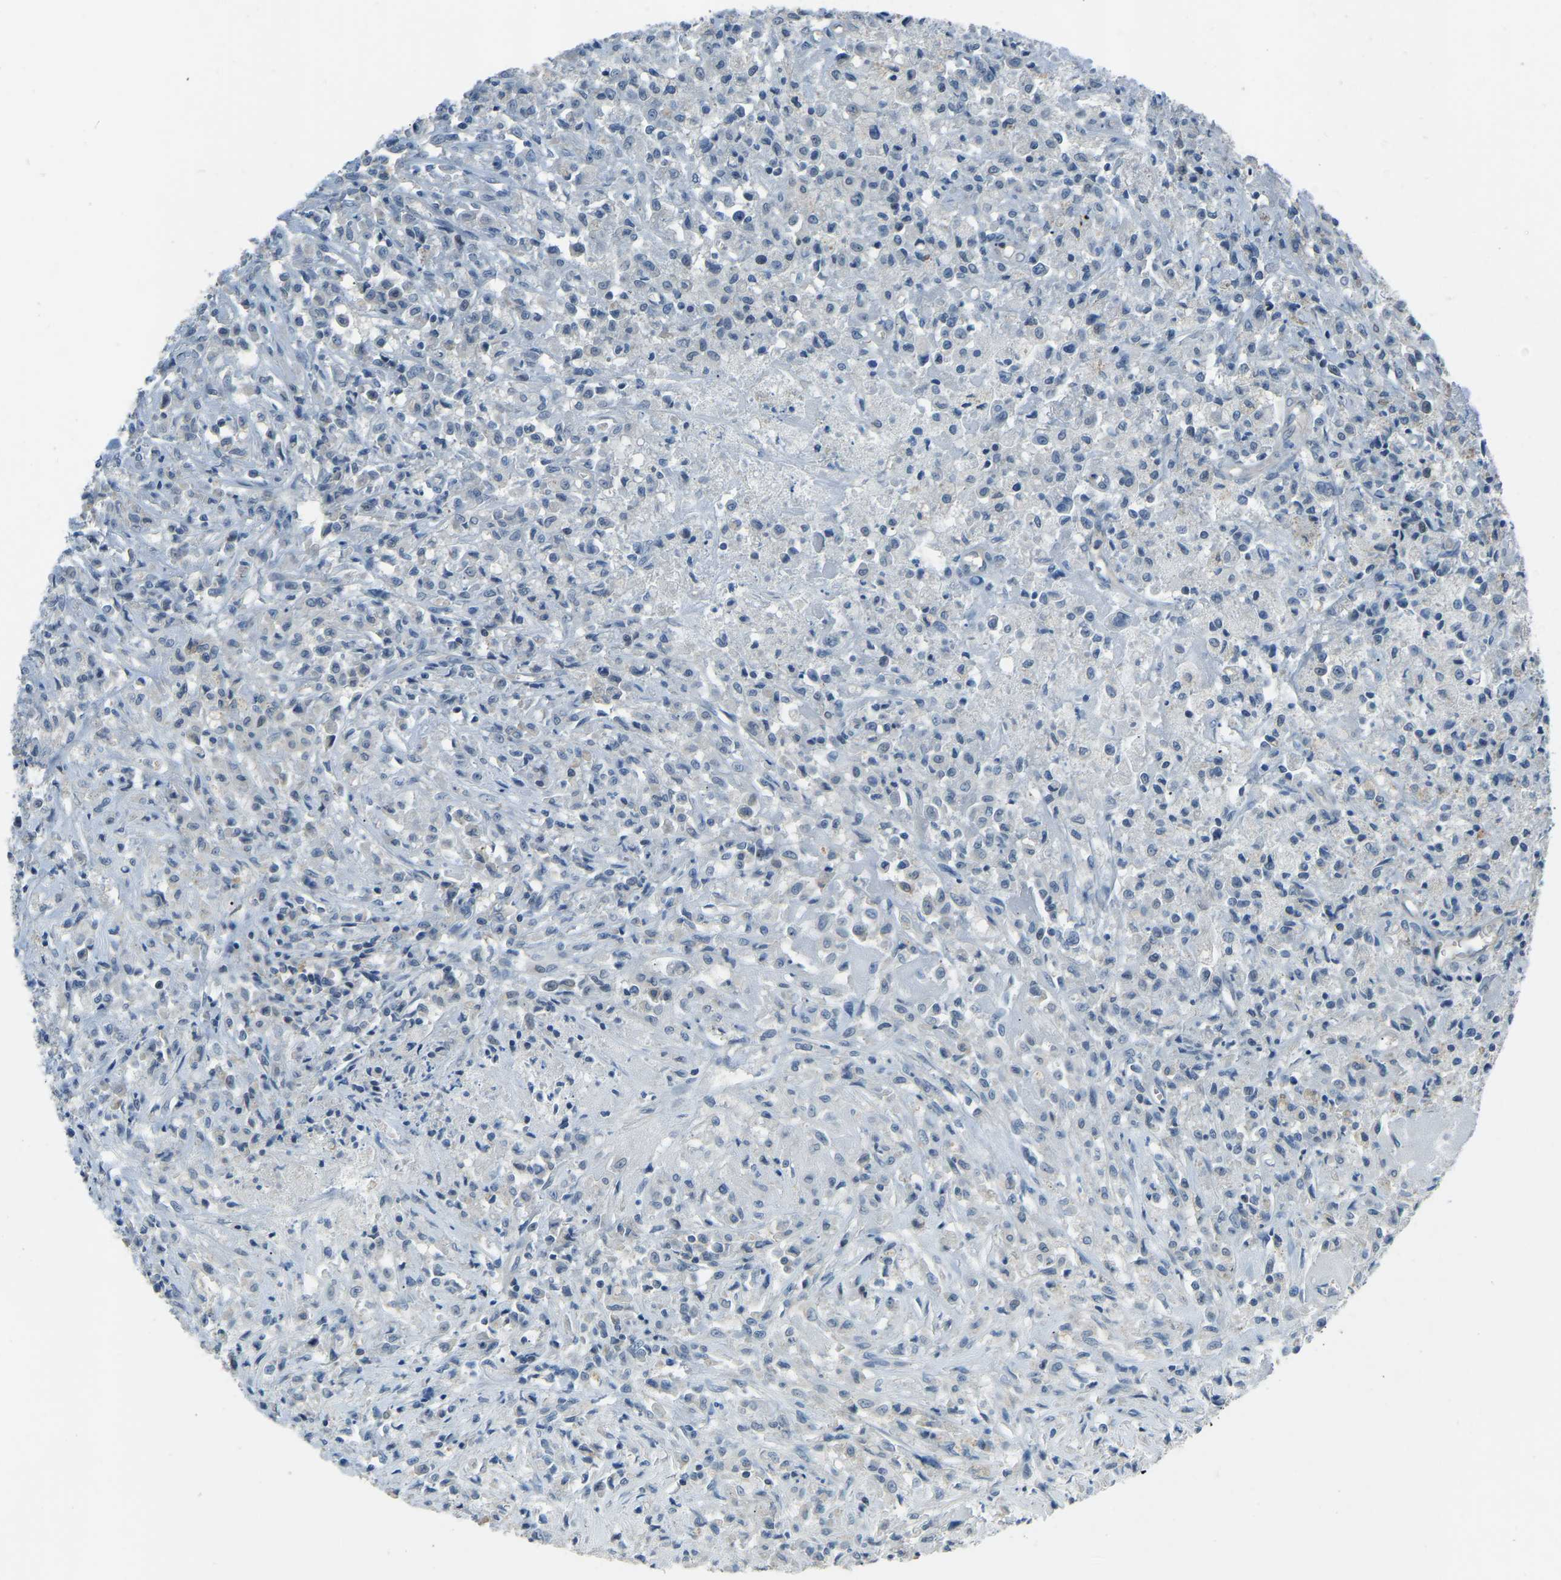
{"staining": {"intensity": "negative", "quantity": "none", "location": "none"}, "tissue": "testis cancer", "cell_type": "Tumor cells", "image_type": "cancer", "snomed": [{"axis": "morphology", "description": "Carcinoma, Embryonal, NOS"}, {"axis": "topography", "description": "Testis"}], "caption": "The image reveals no staining of tumor cells in embryonal carcinoma (testis).", "gene": "XIRP1", "patient": {"sex": "male", "age": 2}}